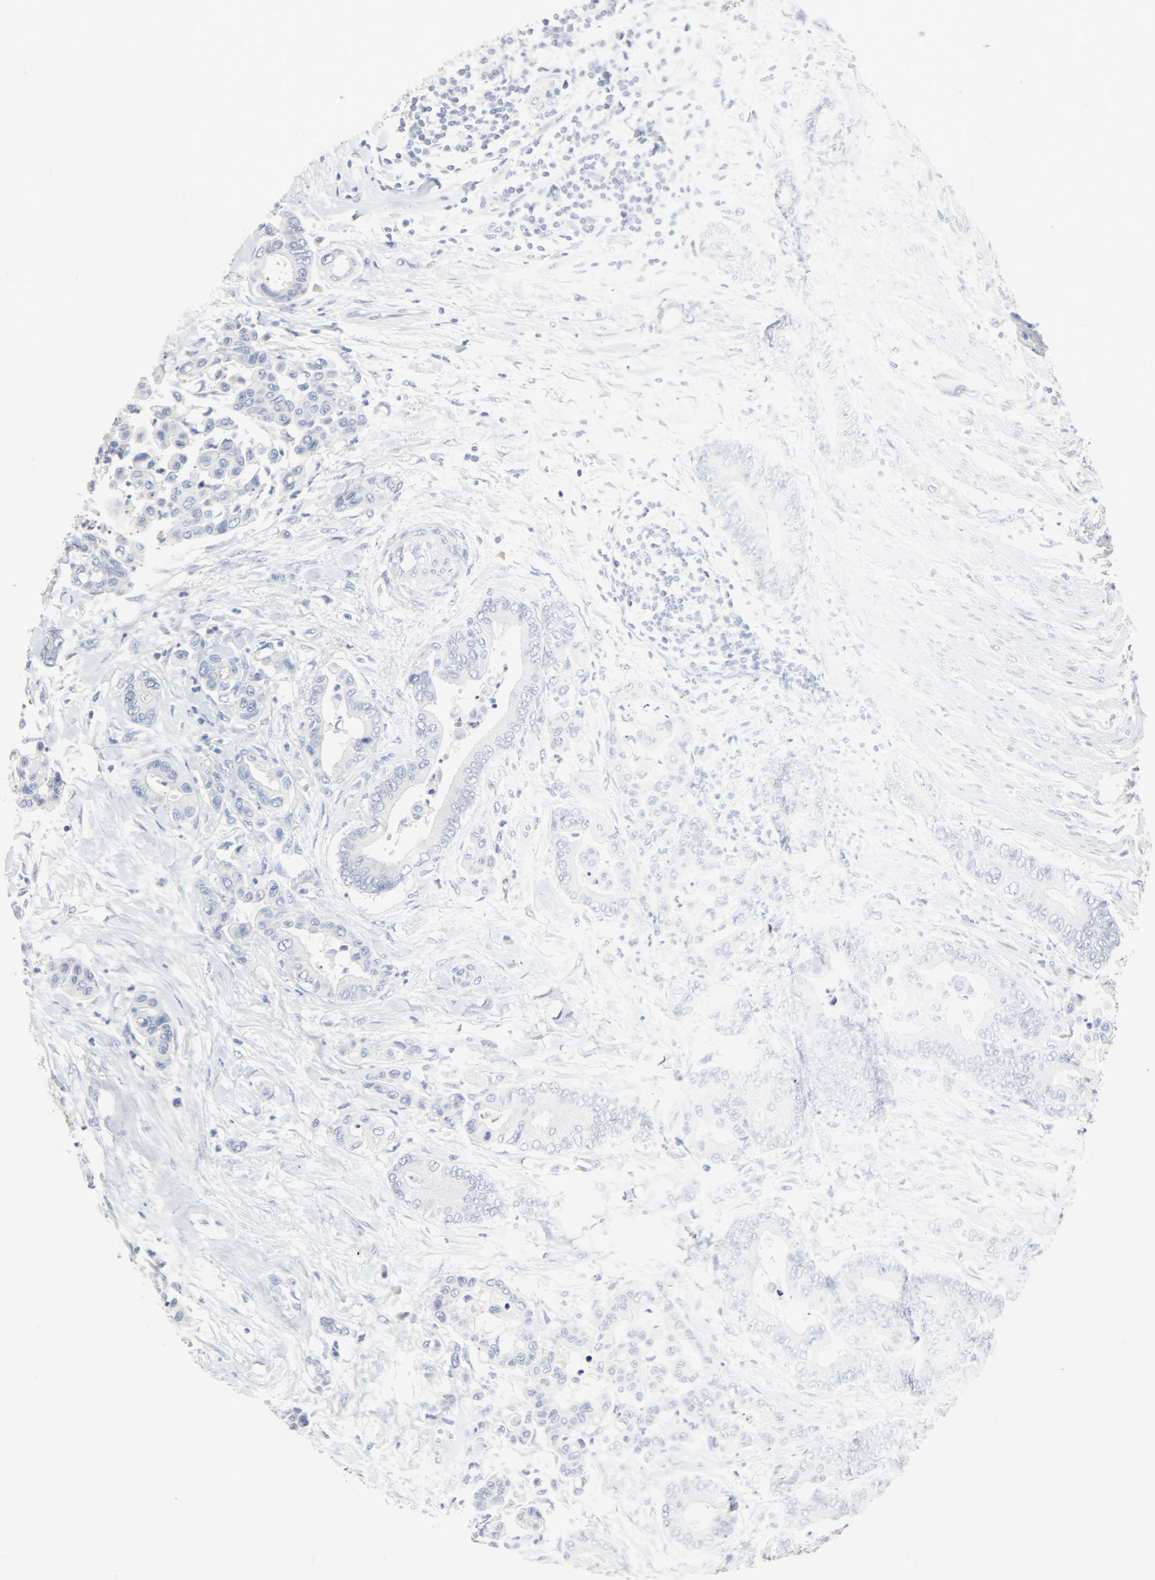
{"staining": {"intensity": "negative", "quantity": "none", "location": "none"}, "tissue": "colorectal cancer", "cell_type": "Tumor cells", "image_type": "cancer", "snomed": [{"axis": "morphology", "description": "Normal tissue, NOS"}, {"axis": "morphology", "description": "Adenocarcinoma, NOS"}, {"axis": "topography", "description": "Colon"}], "caption": "Tumor cells are negative for brown protein staining in colorectal cancer.", "gene": "CRP", "patient": {"sex": "male", "age": 82}}